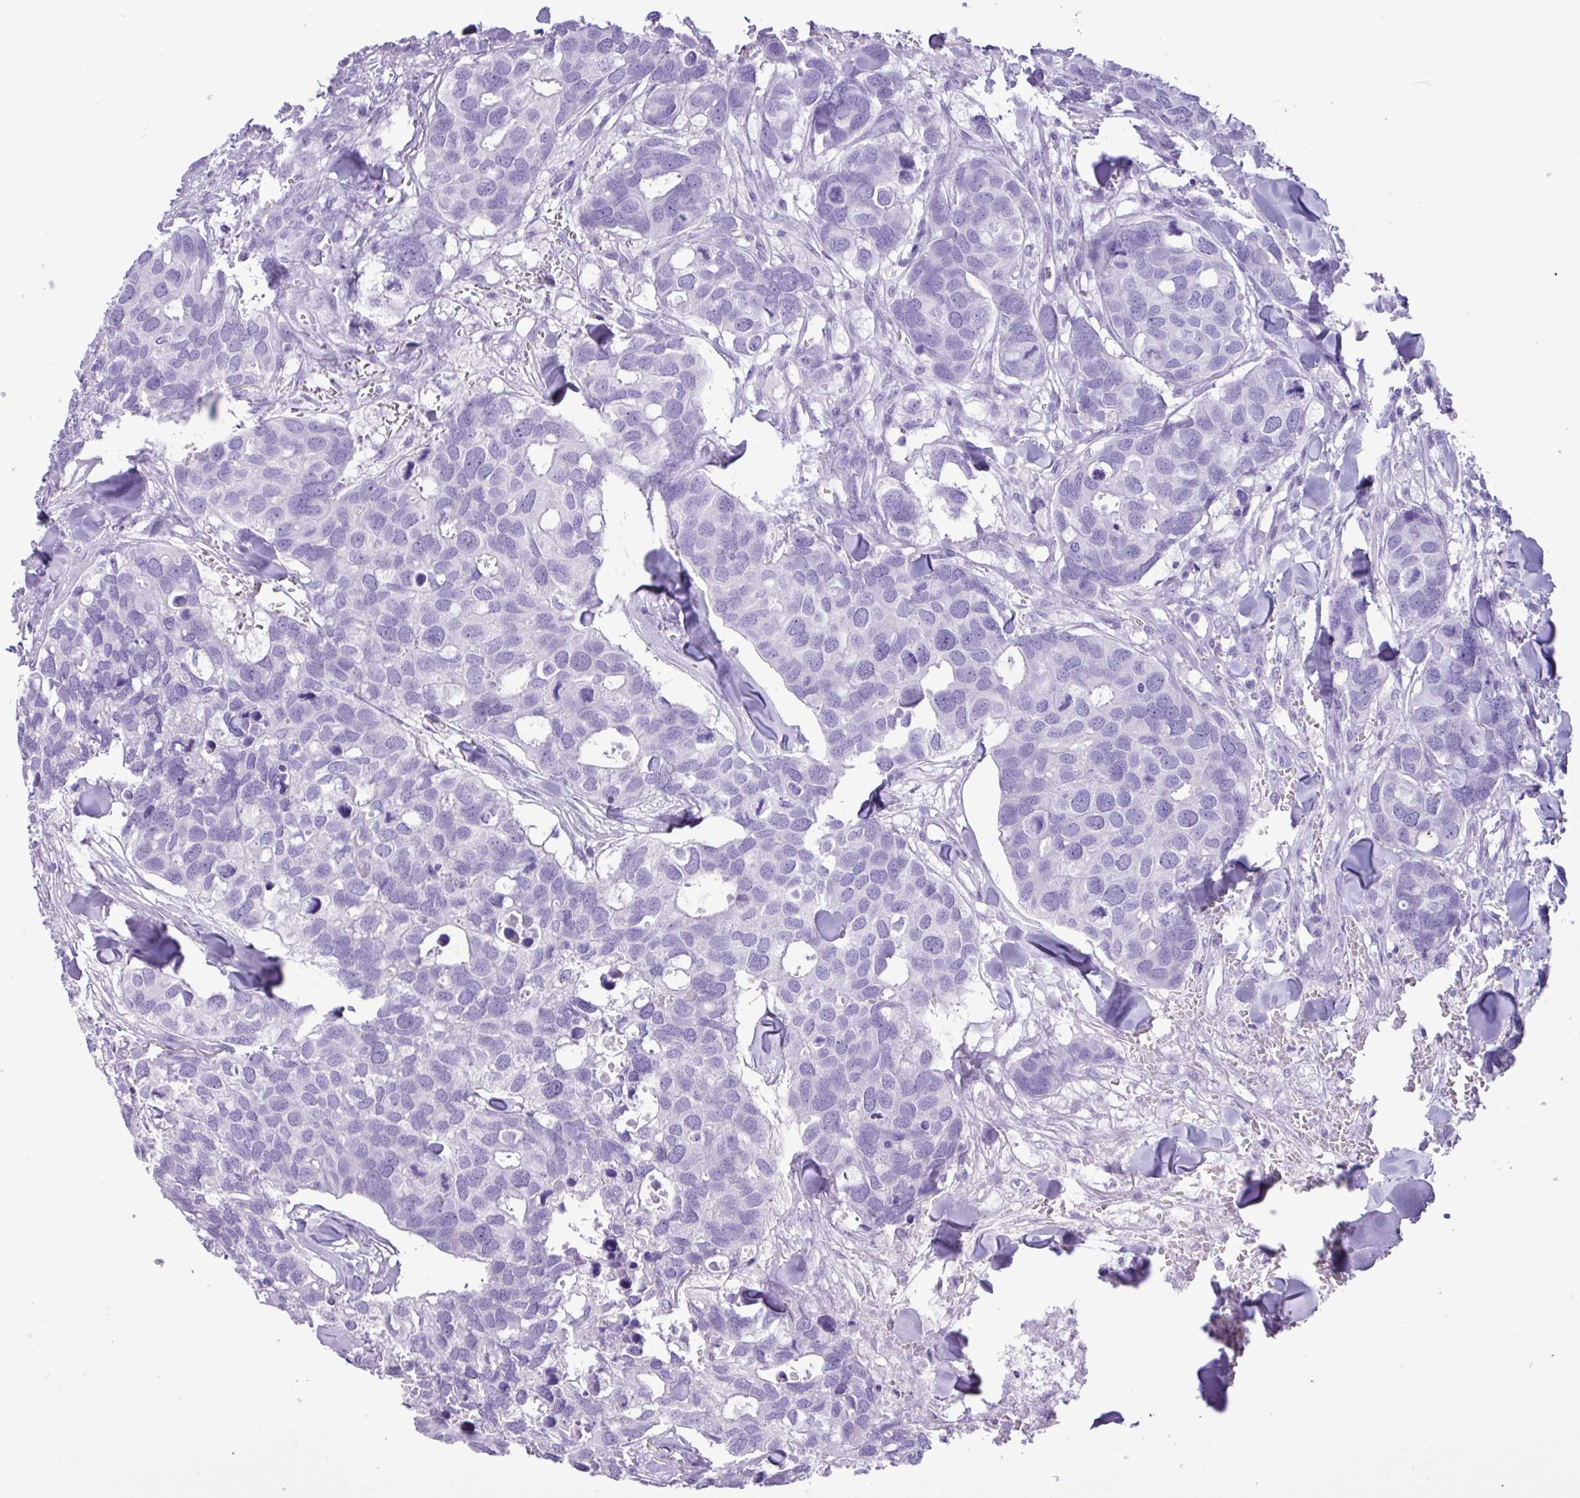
{"staining": {"intensity": "negative", "quantity": "none", "location": "none"}, "tissue": "breast cancer", "cell_type": "Tumor cells", "image_type": "cancer", "snomed": [{"axis": "morphology", "description": "Duct carcinoma"}, {"axis": "topography", "description": "Breast"}], "caption": "Tumor cells show no significant protein expression in breast cancer (invasive ductal carcinoma).", "gene": "CKMT2", "patient": {"sex": "female", "age": 83}}